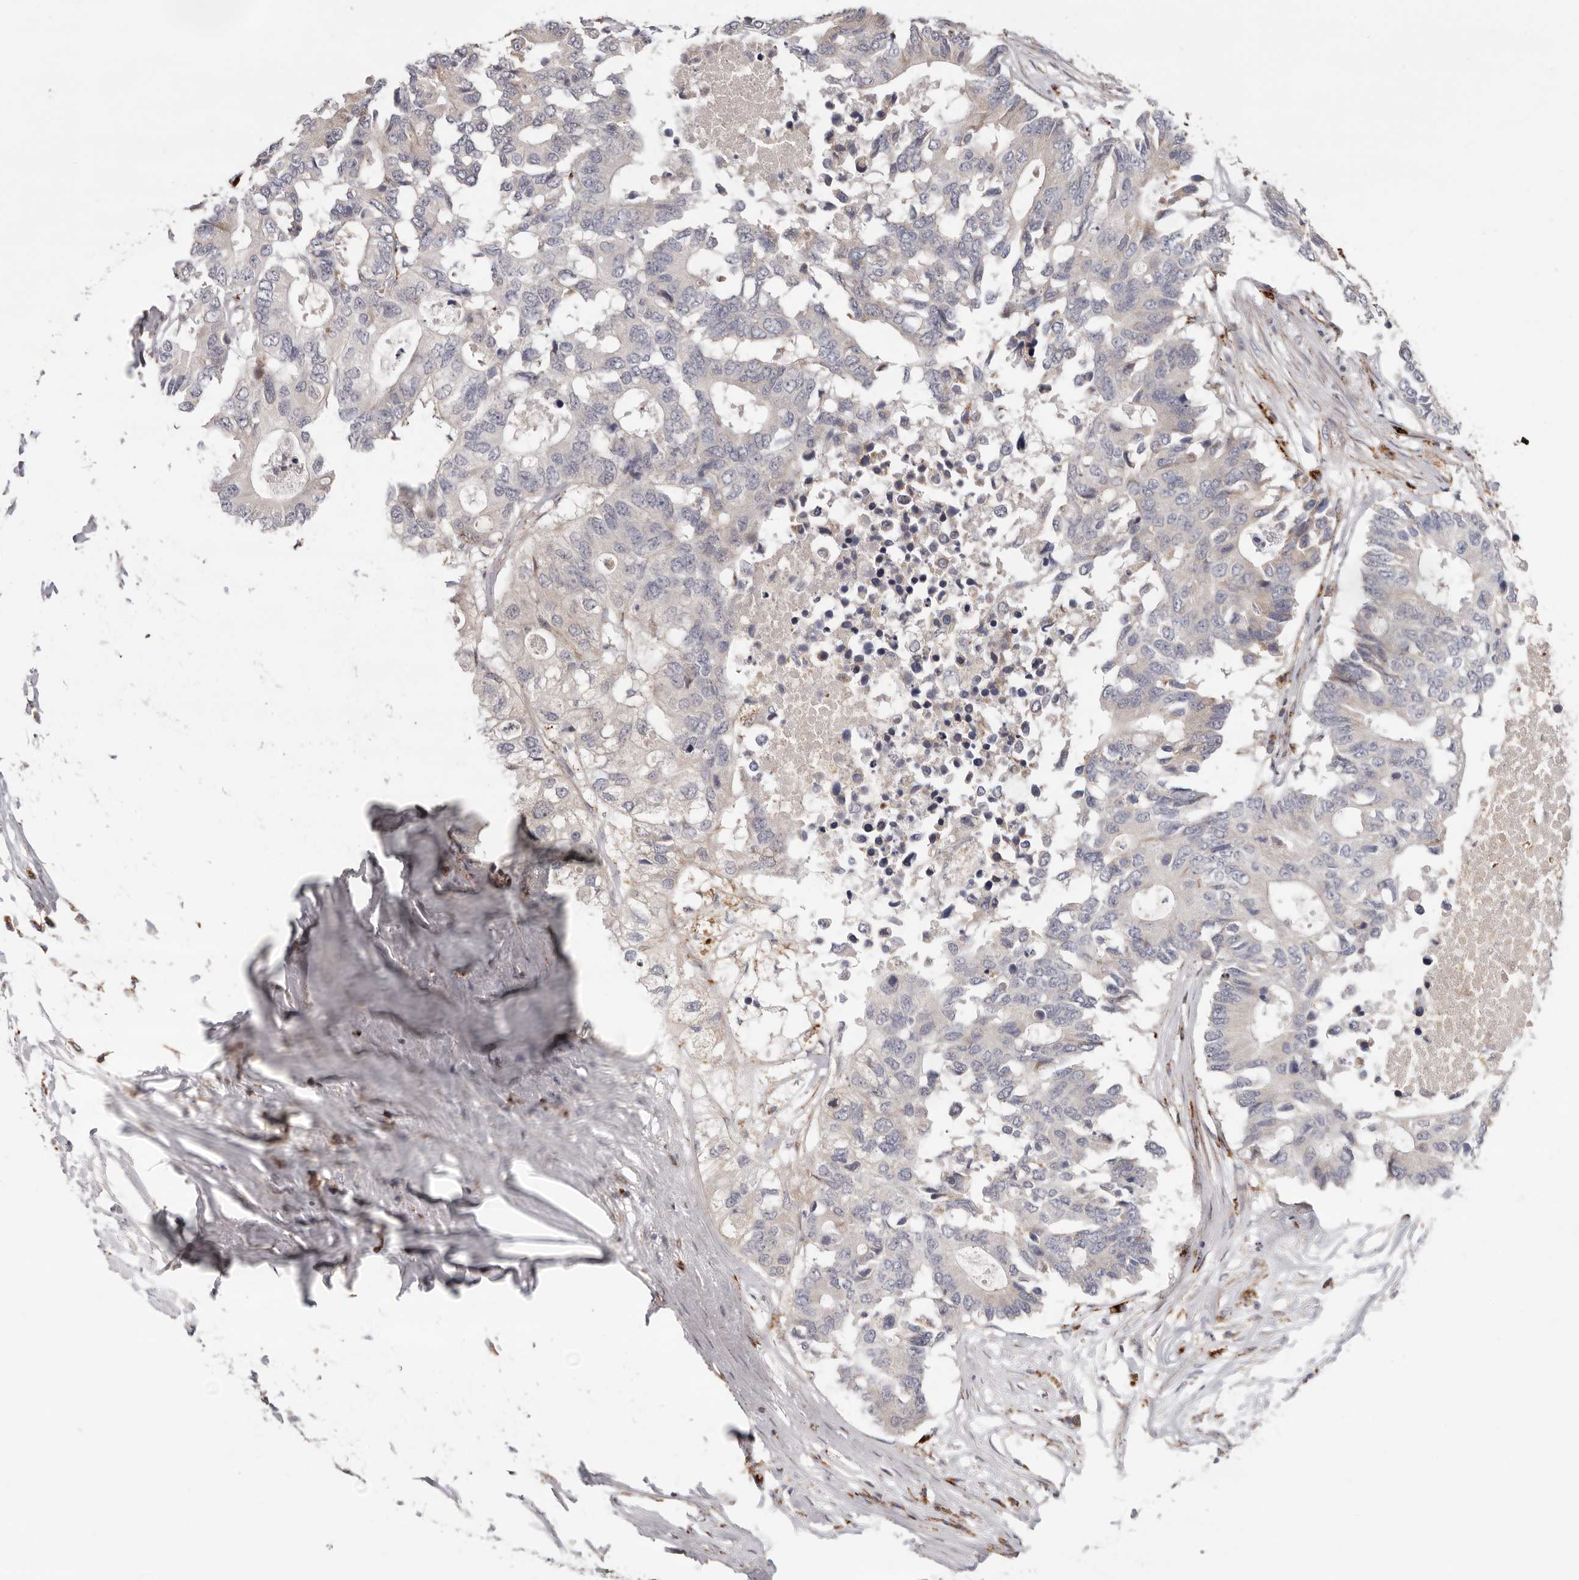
{"staining": {"intensity": "negative", "quantity": "none", "location": "none"}, "tissue": "colorectal cancer", "cell_type": "Tumor cells", "image_type": "cancer", "snomed": [{"axis": "morphology", "description": "Adenocarcinoma, NOS"}, {"axis": "topography", "description": "Colon"}], "caption": "Tumor cells are negative for brown protein staining in colorectal cancer.", "gene": "TOR3A", "patient": {"sex": "male", "age": 71}}